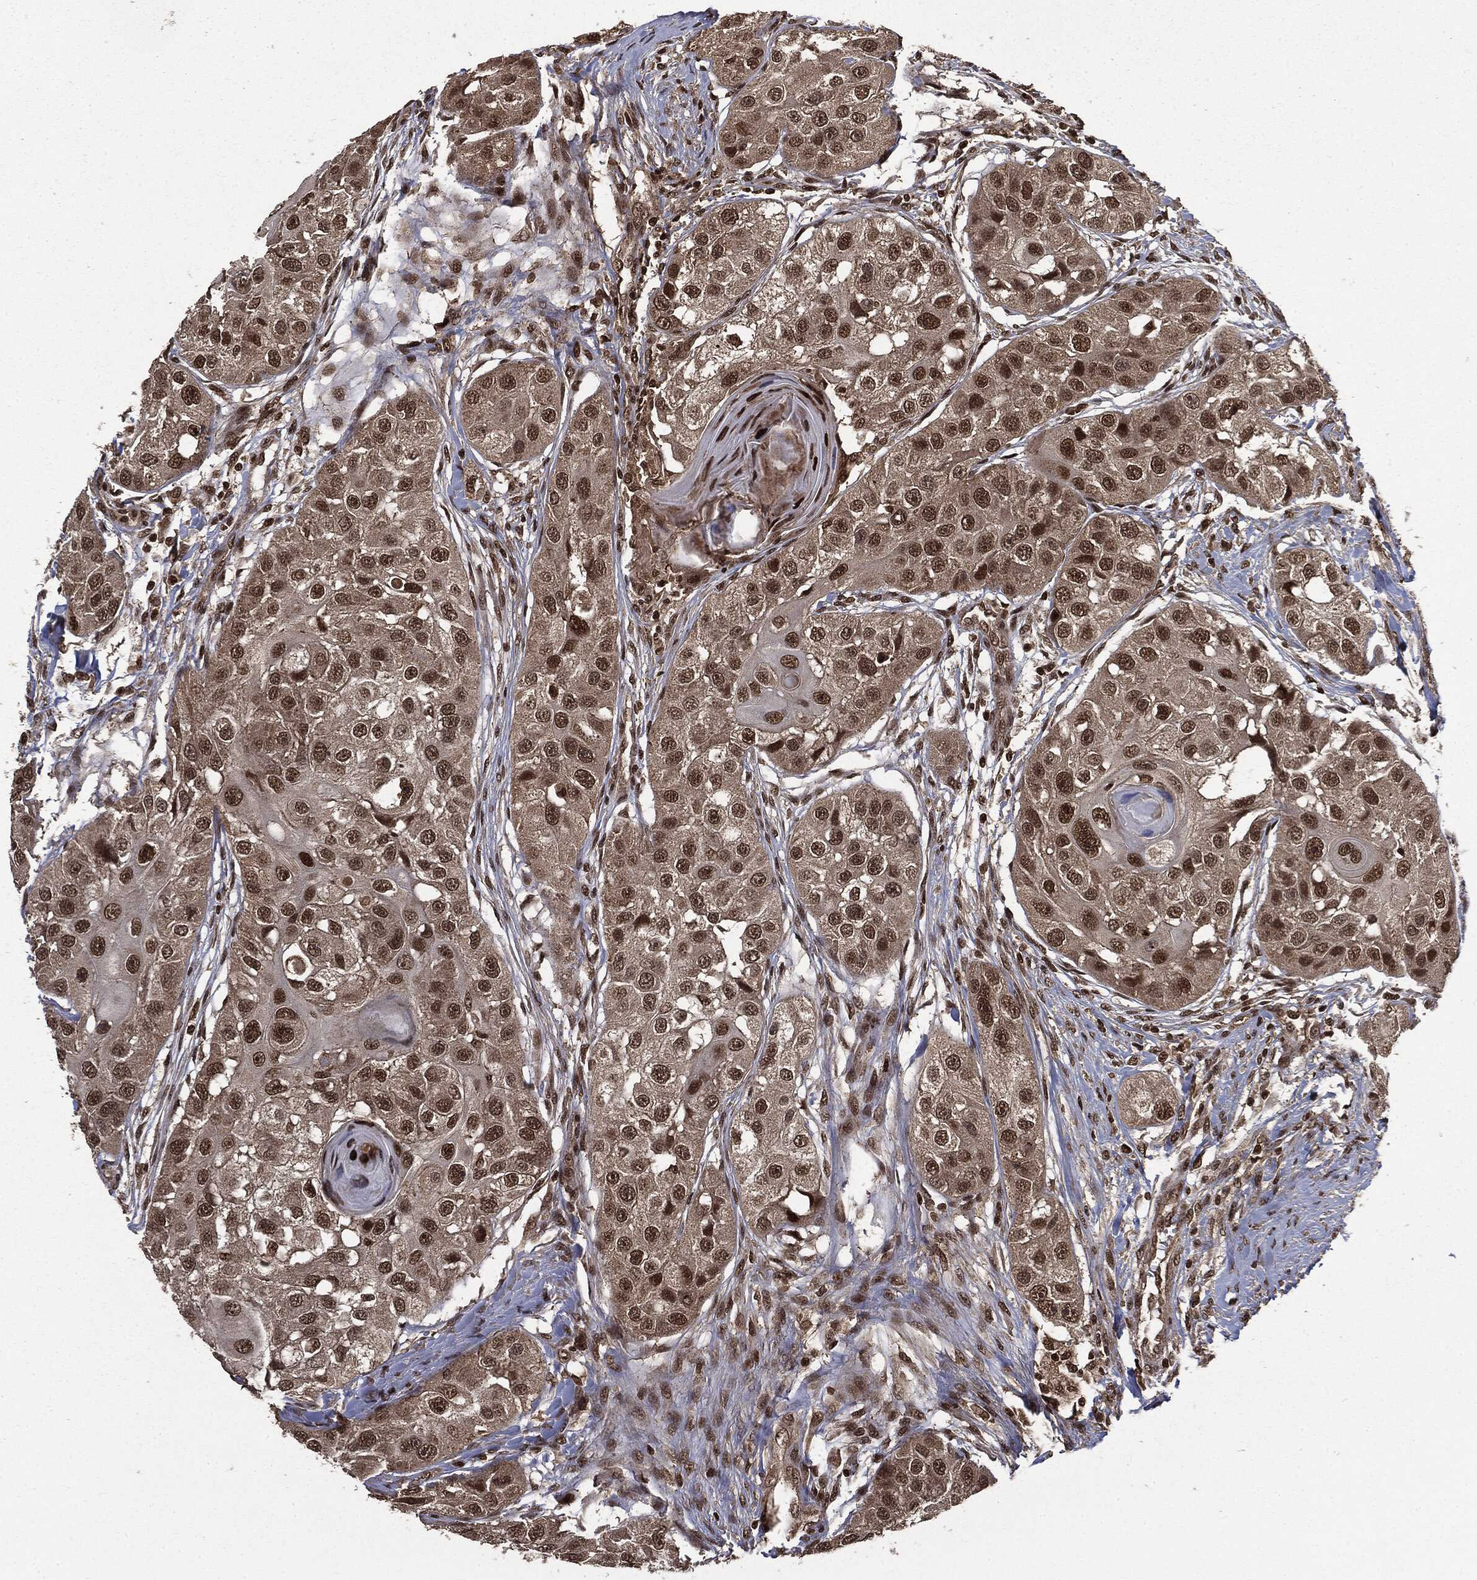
{"staining": {"intensity": "moderate", "quantity": ">75%", "location": "nuclear"}, "tissue": "head and neck cancer", "cell_type": "Tumor cells", "image_type": "cancer", "snomed": [{"axis": "morphology", "description": "Normal tissue, NOS"}, {"axis": "morphology", "description": "Squamous cell carcinoma, NOS"}, {"axis": "topography", "description": "Skeletal muscle"}, {"axis": "topography", "description": "Head-Neck"}], "caption": "Human head and neck squamous cell carcinoma stained with a protein marker demonstrates moderate staining in tumor cells.", "gene": "CTDP1", "patient": {"sex": "male", "age": 51}}